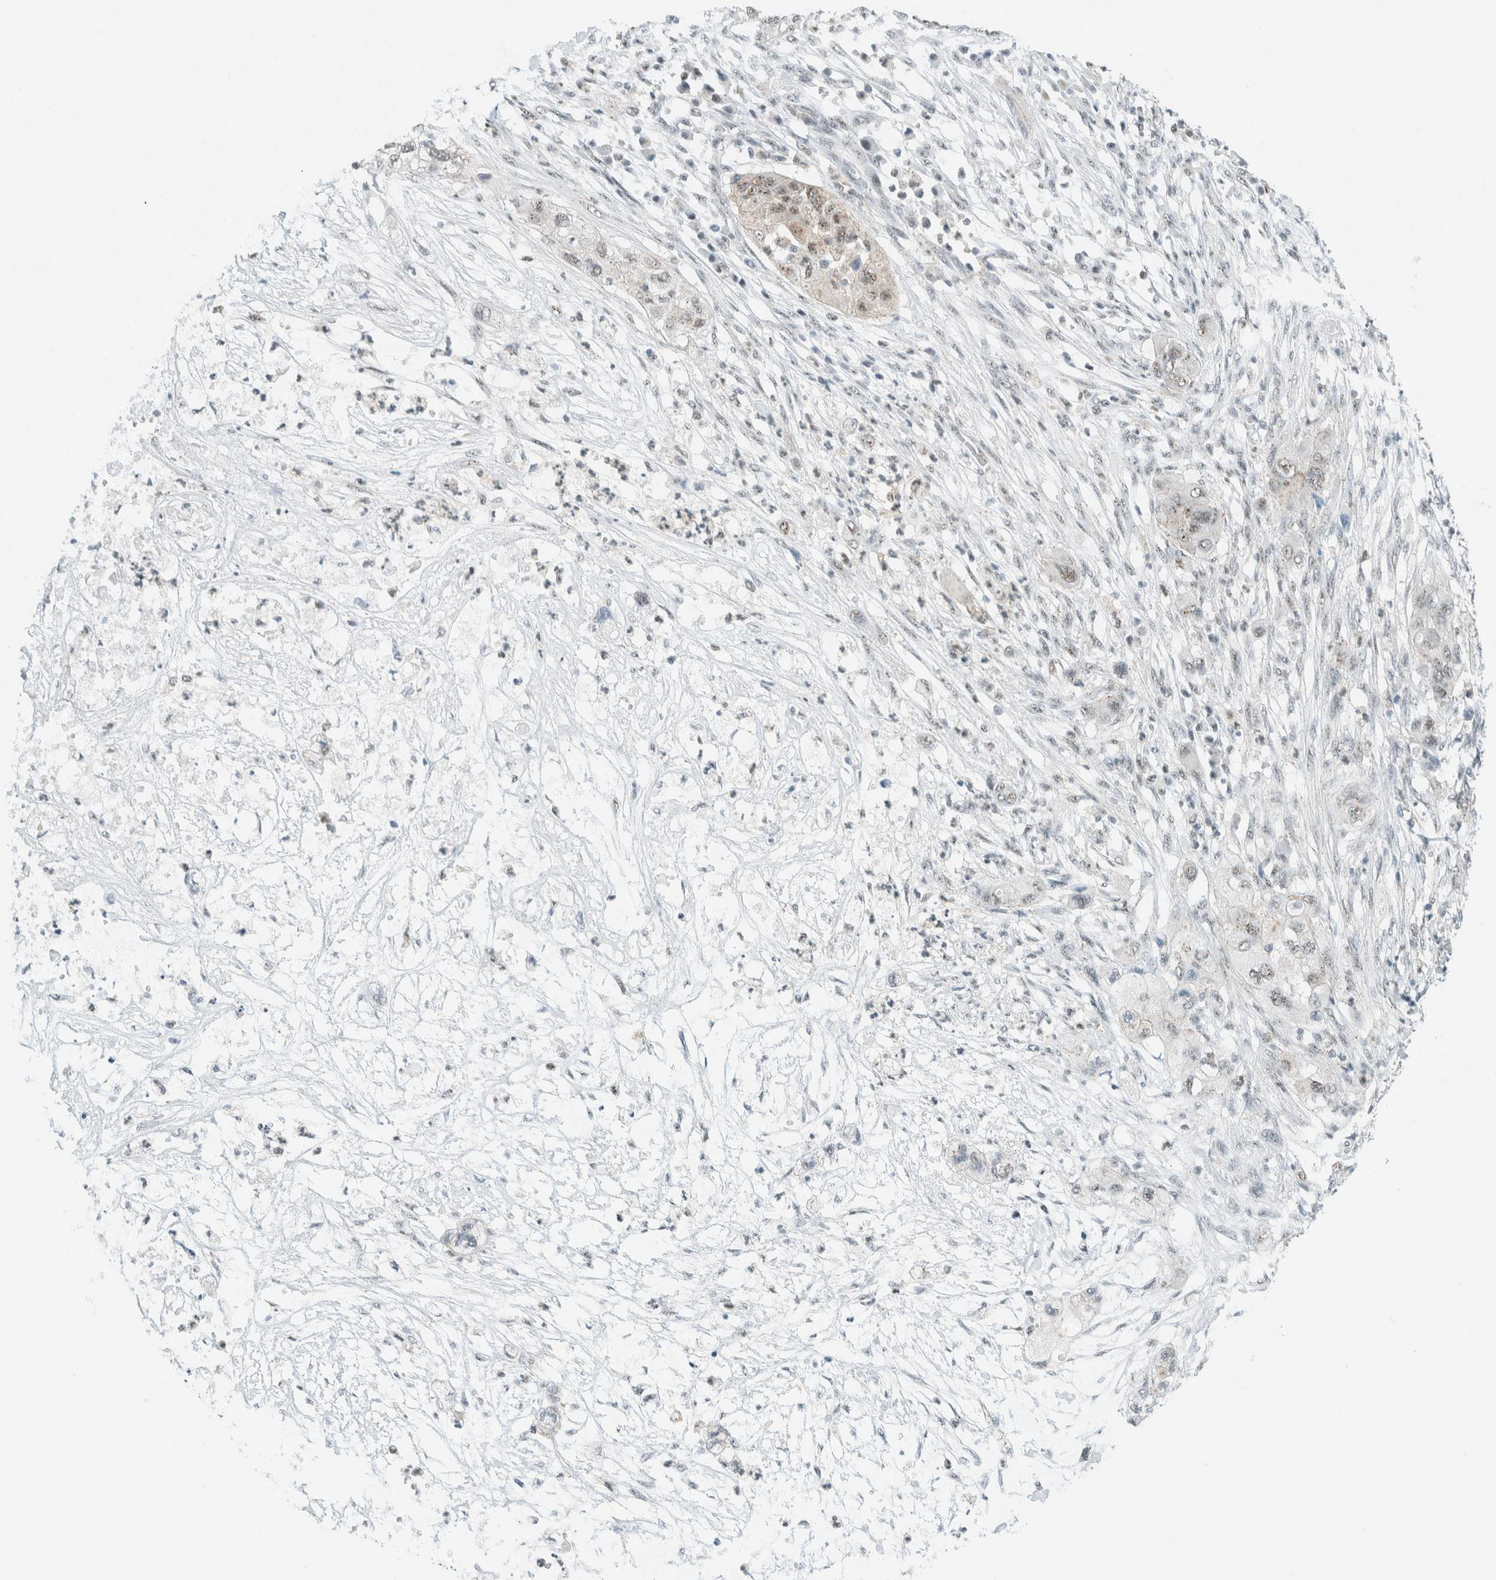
{"staining": {"intensity": "weak", "quantity": ">75%", "location": "cytoplasmic/membranous,nuclear"}, "tissue": "pancreatic cancer", "cell_type": "Tumor cells", "image_type": "cancer", "snomed": [{"axis": "morphology", "description": "Adenocarcinoma, NOS"}, {"axis": "topography", "description": "Pancreas"}], "caption": "Immunohistochemistry photomicrograph of neoplastic tissue: pancreatic adenocarcinoma stained using immunohistochemistry reveals low levels of weak protein expression localized specifically in the cytoplasmic/membranous and nuclear of tumor cells, appearing as a cytoplasmic/membranous and nuclear brown color.", "gene": "CYSRT1", "patient": {"sex": "female", "age": 78}}